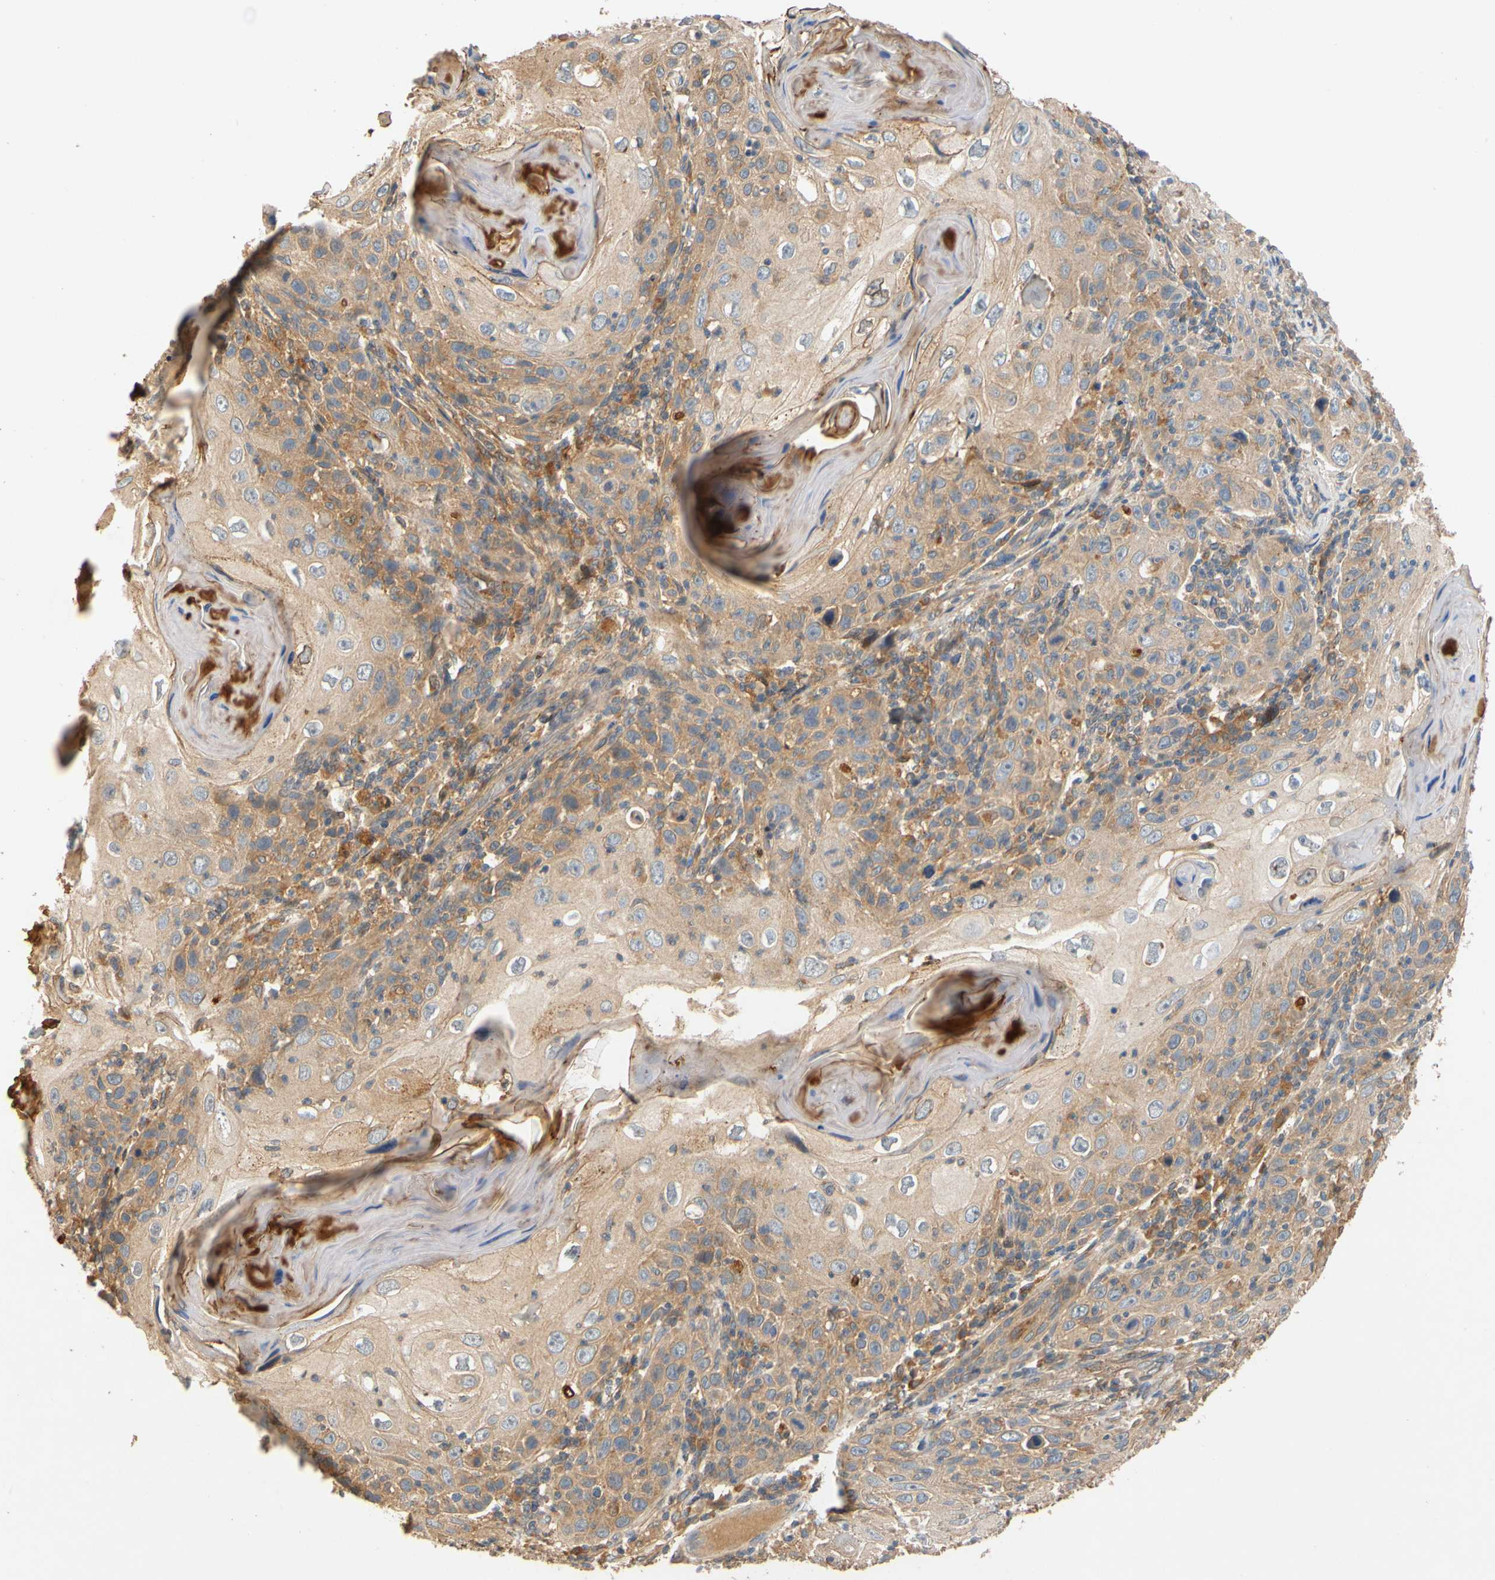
{"staining": {"intensity": "weak", "quantity": "25%-75%", "location": "cytoplasmic/membranous"}, "tissue": "skin cancer", "cell_type": "Tumor cells", "image_type": "cancer", "snomed": [{"axis": "morphology", "description": "Squamous cell carcinoma, NOS"}, {"axis": "topography", "description": "Skin"}], "caption": "Weak cytoplasmic/membranous expression is seen in approximately 25%-75% of tumor cells in skin squamous cell carcinoma.", "gene": "USP46", "patient": {"sex": "female", "age": 88}}